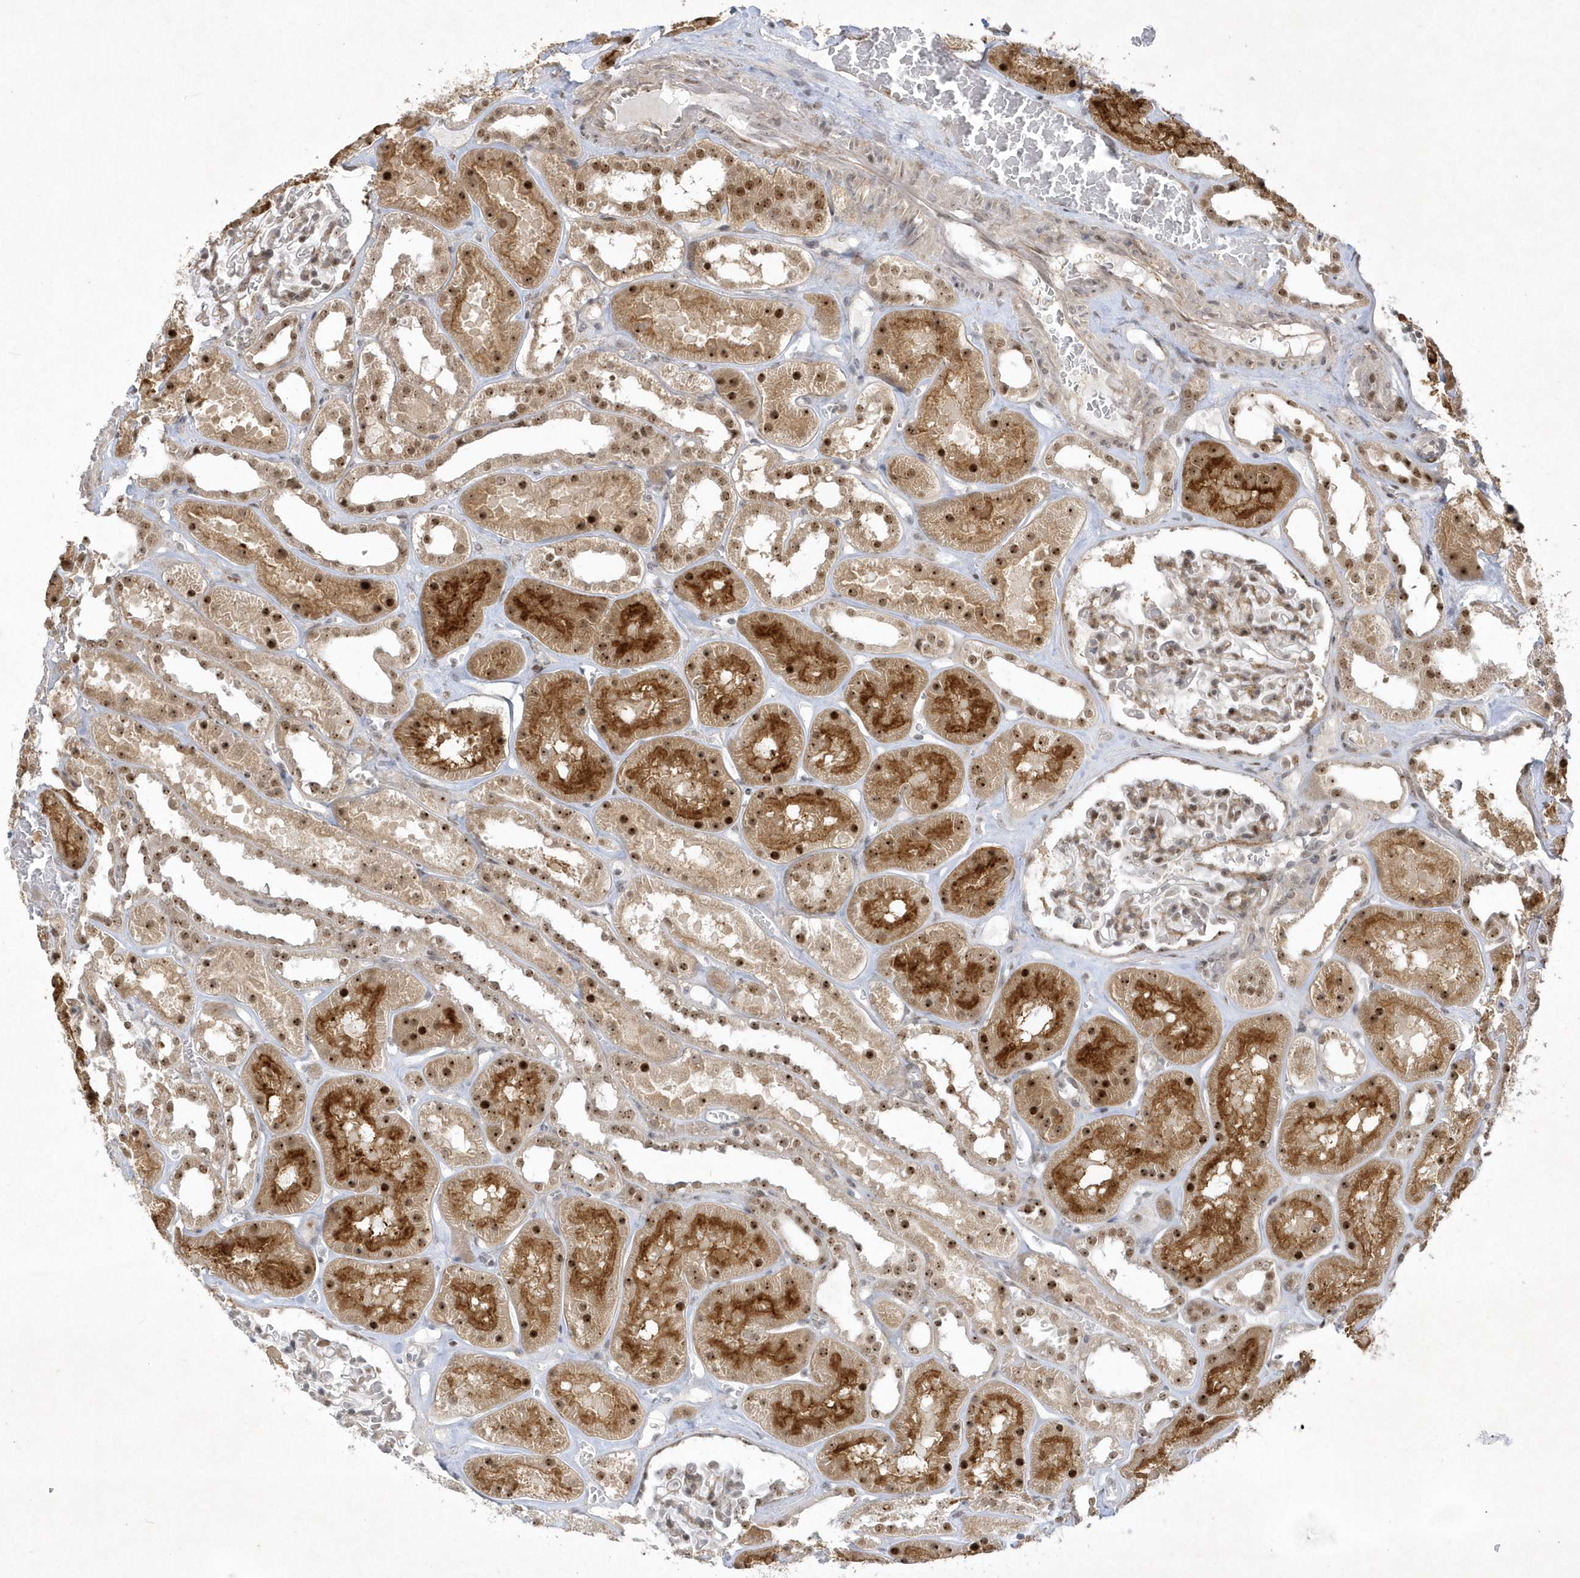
{"staining": {"intensity": "moderate", "quantity": "<25%", "location": "nuclear"}, "tissue": "kidney", "cell_type": "Cells in glomeruli", "image_type": "normal", "snomed": [{"axis": "morphology", "description": "Normal tissue, NOS"}, {"axis": "topography", "description": "Kidney"}], "caption": "IHC histopathology image of normal kidney: human kidney stained using immunohistochemistry (IHC) demonstrates low levels of moderate protein expression localized specifically in the nuclear of cells in glomeruli, appearing as a nuclear brown color.", "gene": "NPM3", "patient": {"sex": "female", "age": 41}}